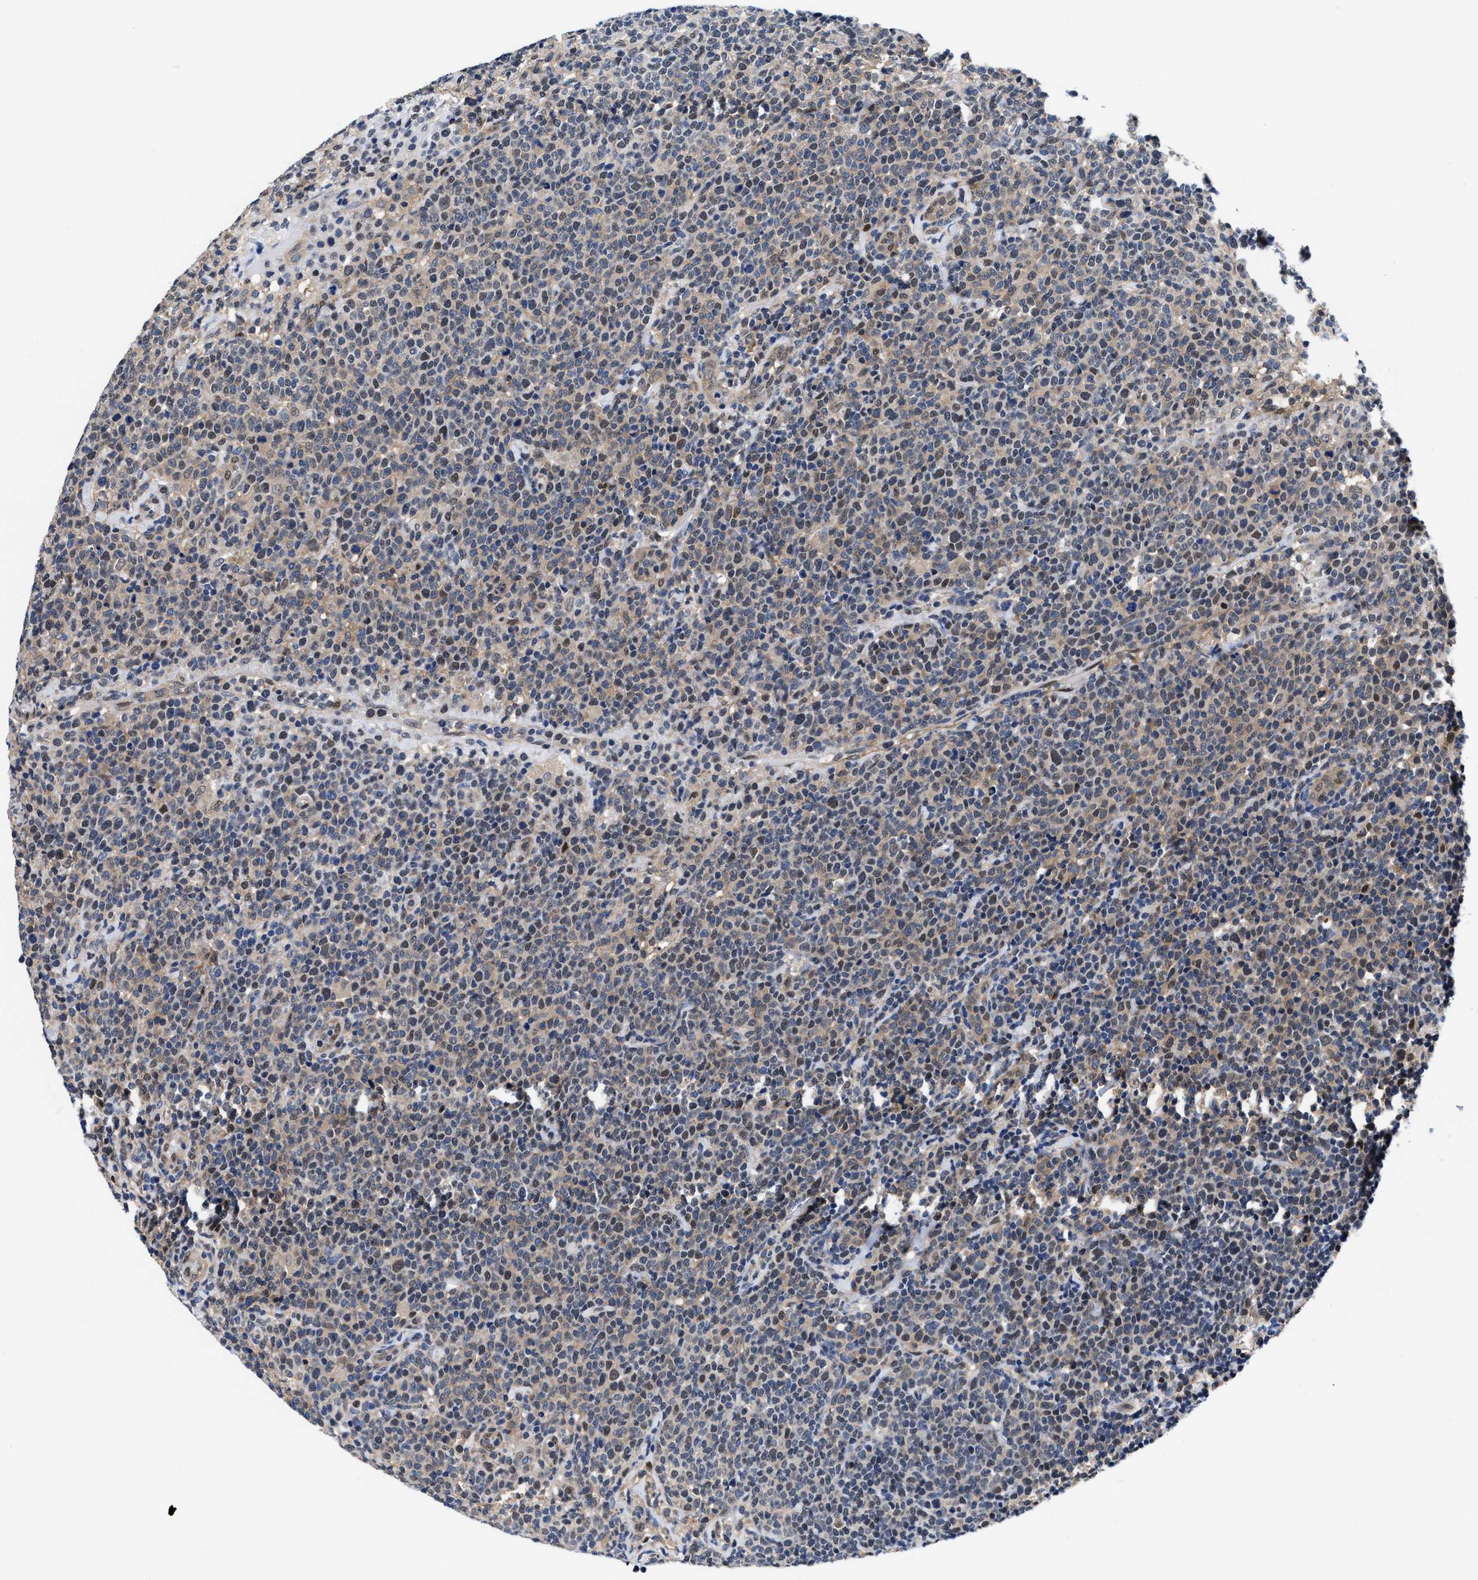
{"staining": {"intensity": "weak", "quantity": "25%-75%", "location": "cytoplasmic/membranous,nuclear"}, "tissue": "lymphoma", "cell_type": "Tumor cells", "image_type": "cancer", "snomed": [{"axis": "morphology", "description": "Malignant lymphoma, non-Hodgkin's type, High grade"}, {"axis": "topography", "description": "Lymph node"}], "caption": "Immunohistochemical staining of lymphoma shows weak cytoplasmic/membranous and nuclear protein staining in approximately 25%-75% of tumor cells.", "gene": "ACLY", "patient": {"sex": "male", "age": 61}}